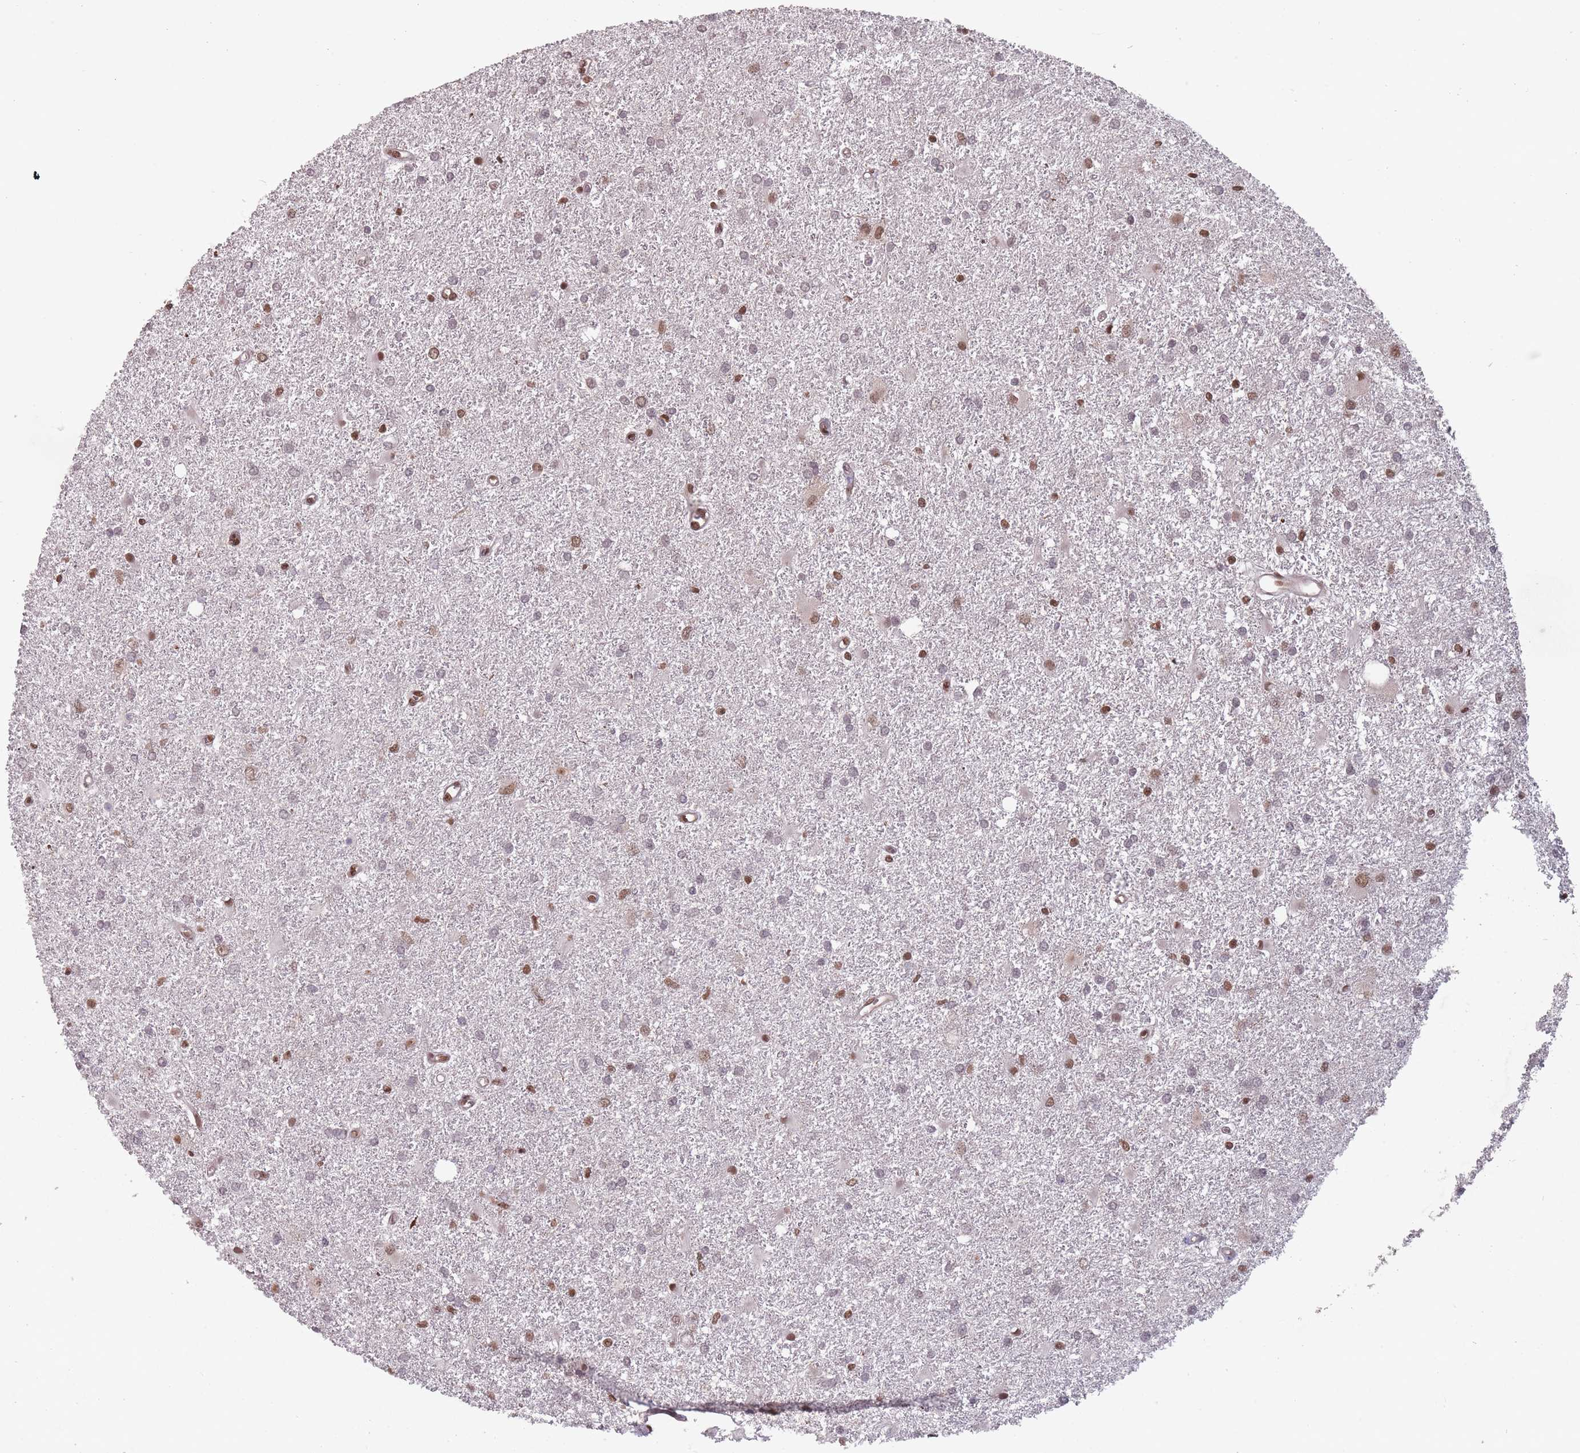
{"staining": {"intensity": "moderate", "quantity": "<25%", "location": "nuclear"}, "tissue": "glioma", "cell_type": "Tumor cells", "image_type": "cancer", "snomed": [{"axis": "morphology", "description": "Glioma, malignant, High grade"}, {"axis": "topography", "description": "Brain"}], "caption": "The immunohistochemical stain labels moderate nuclear positivity in tumor cells of glioma tissue.", "gene": "TMED3", "patient": {"sex": "female", "age": 50}}